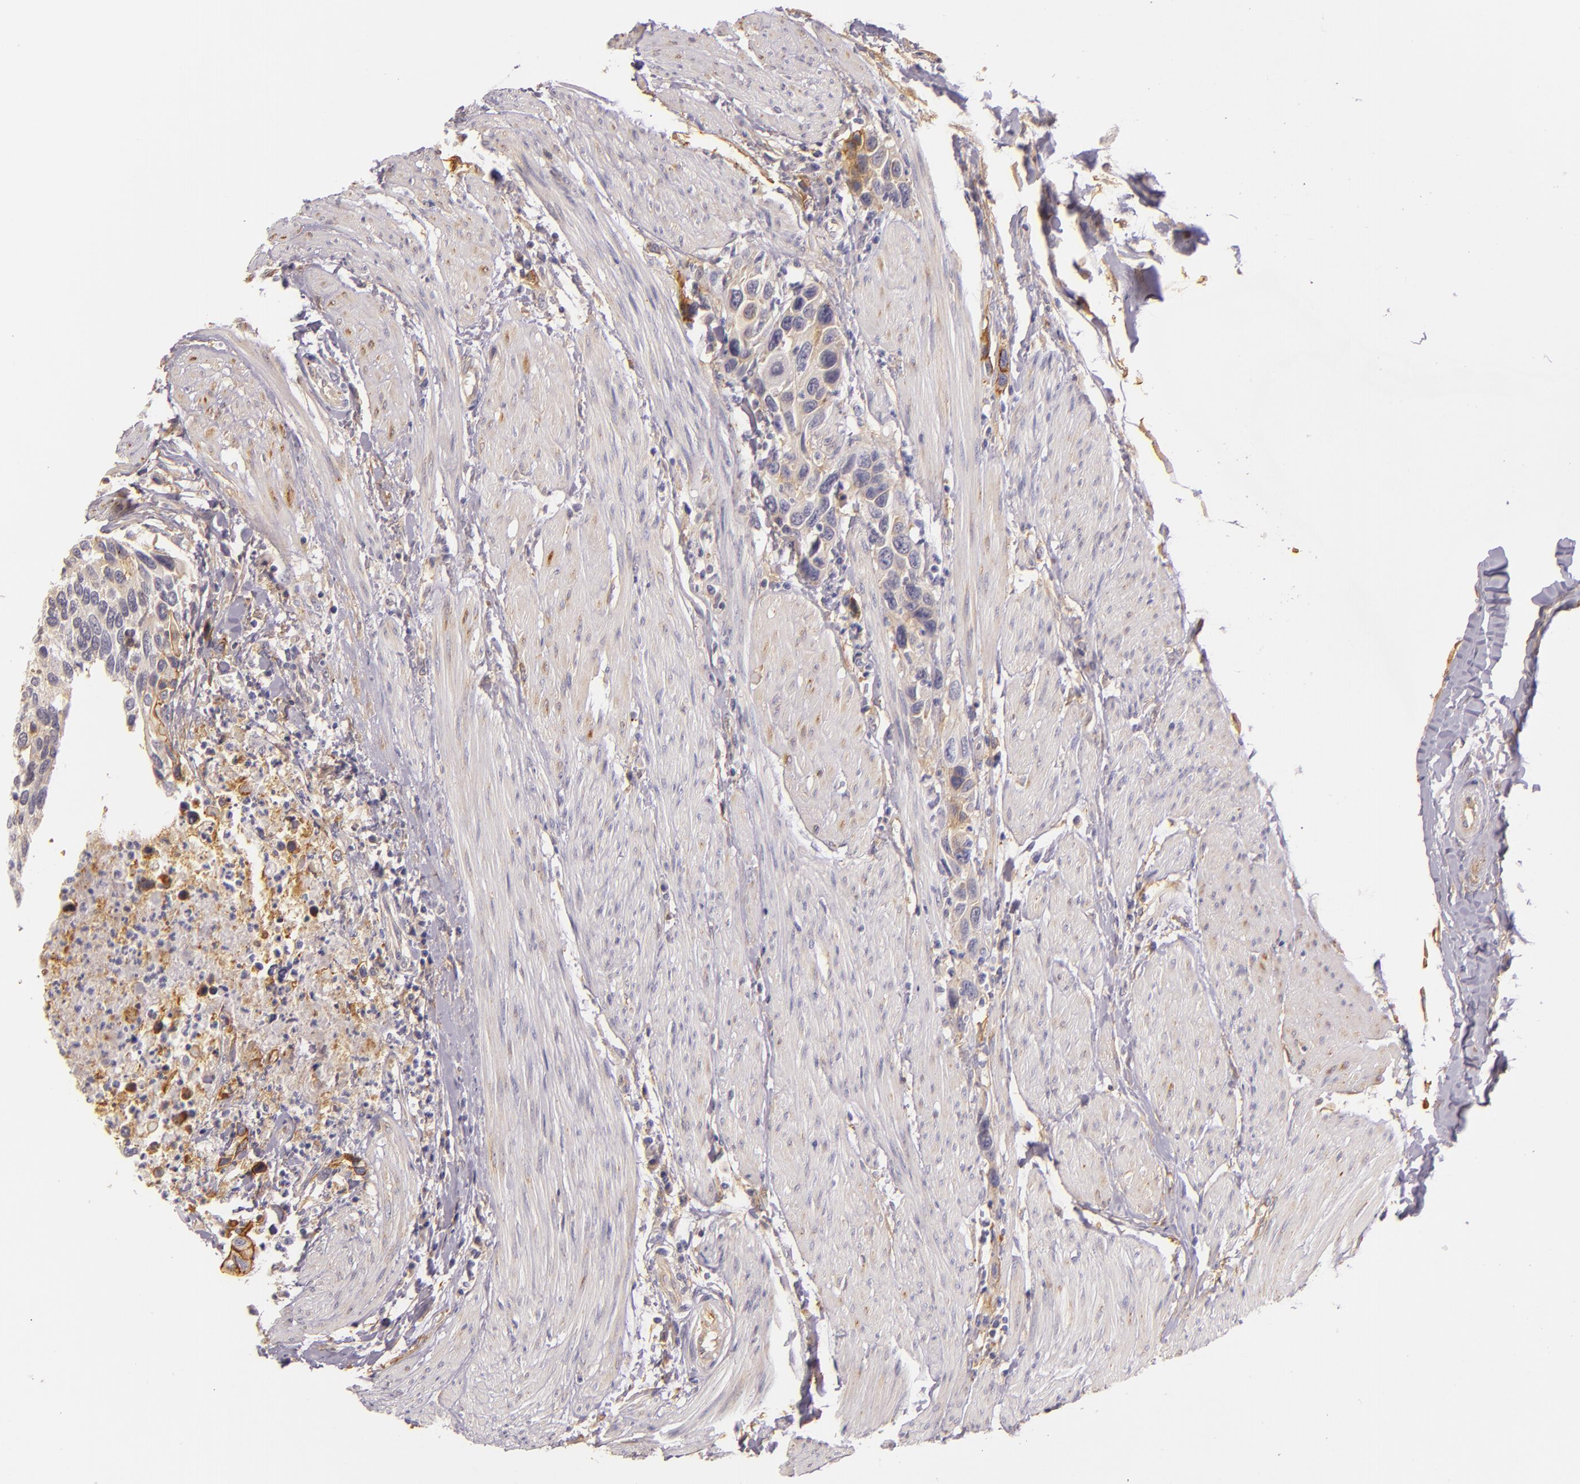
{"staining": {"intensity": "weak", "quantity": ">75%", "location": "cytoplasmic/membranous"}, "tissue": "urothelial cancer", "cell_type": "Tumor cells", "image_type": "cancer", "snomed": [{"axis": "morphology", "description": "Urothelial carcinoma, High grade"}, {"axis": "topography", "description": "Urinary bladder"}], "caption": "The immunohistochemical stain highlights weak cytoplasmic/membranous staining in tumor cells of urothelial cancer tissue.", "gene": "CTSF", "patient": {"sex": "male", "age": 66}}